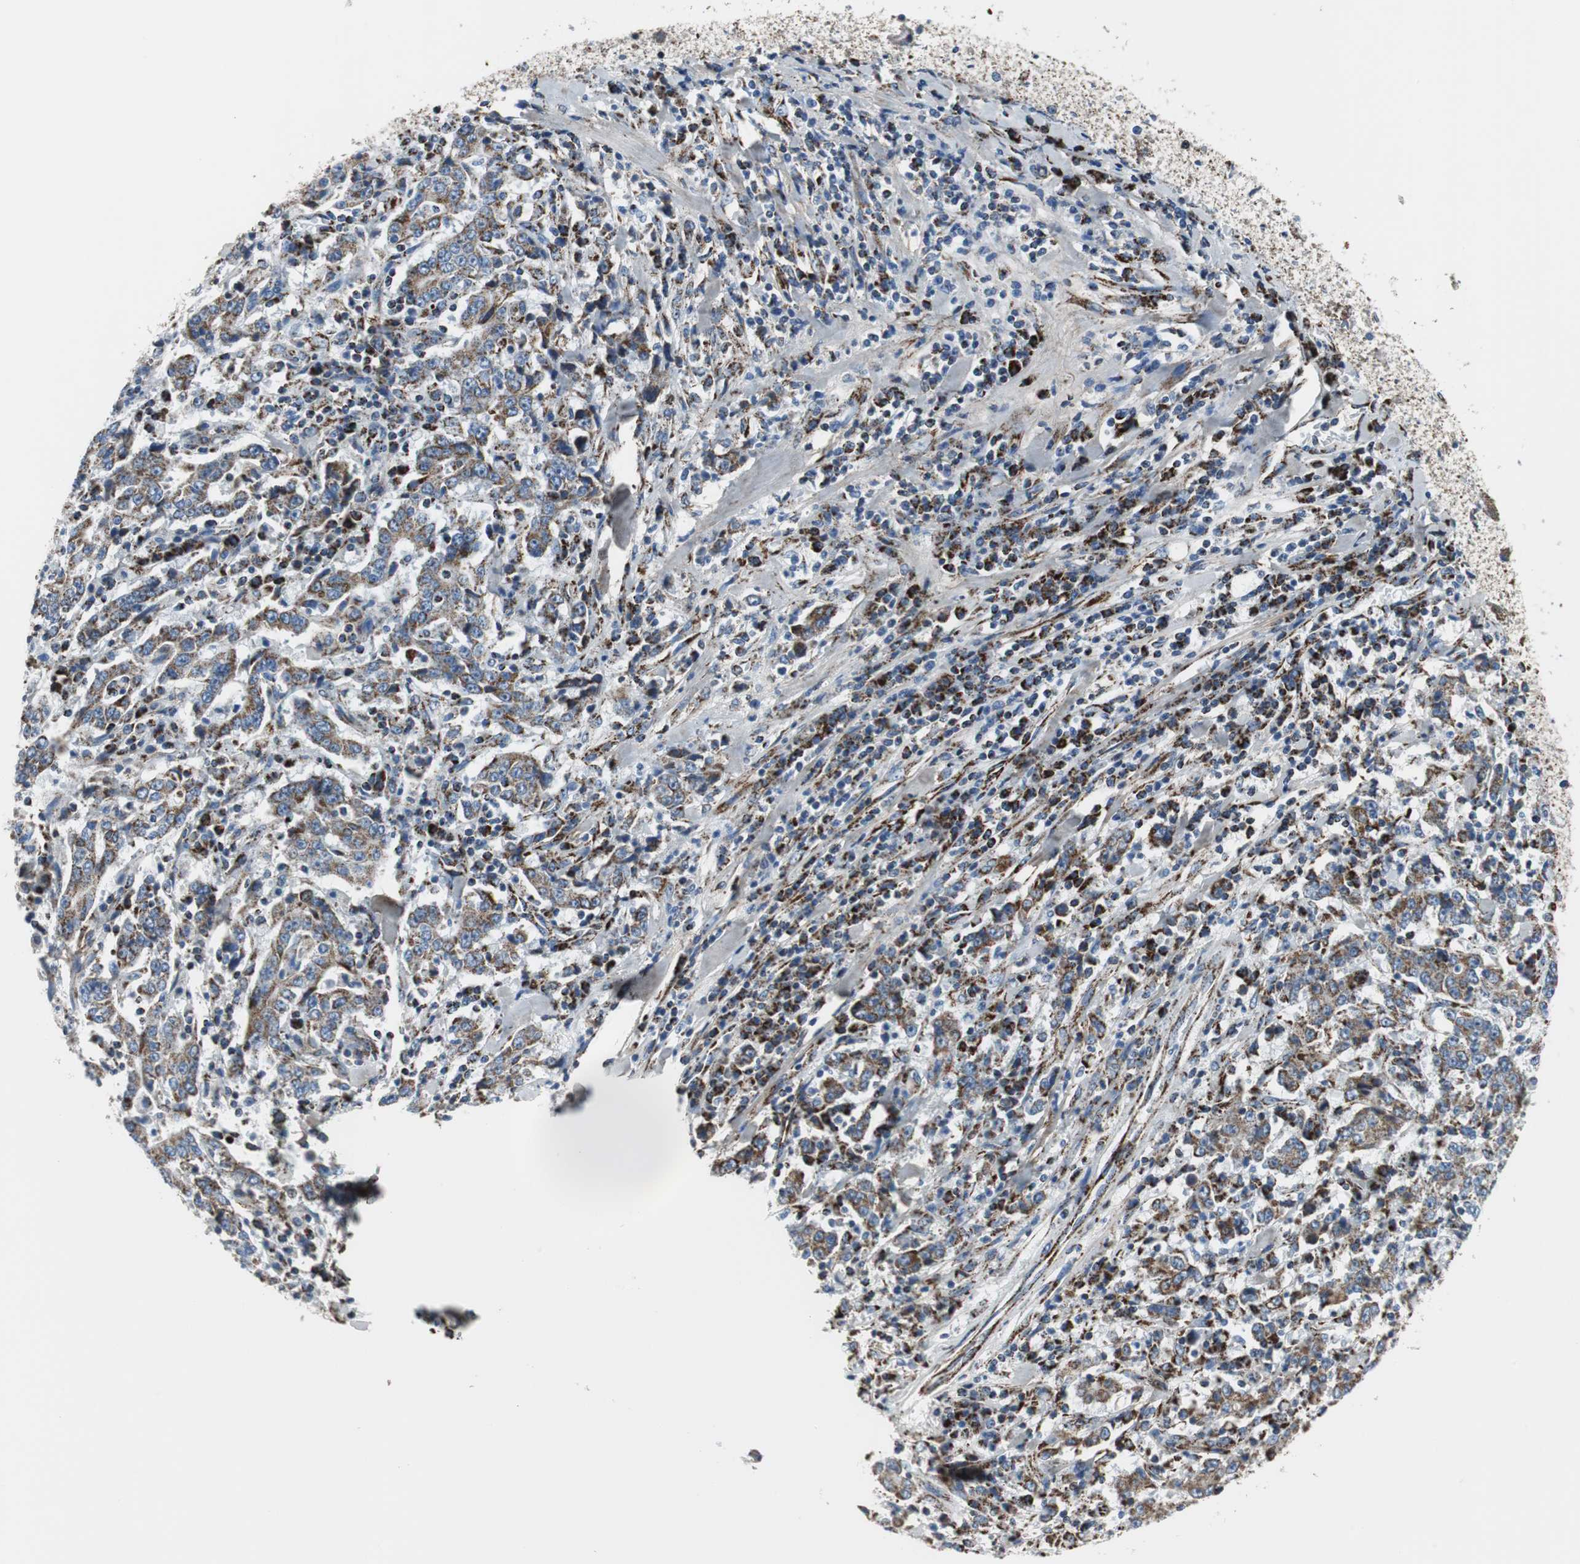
{"staining": {"intensity": "moderate", "quantity": ">75%", "location": "cytoplasmic/membranous"}, "tissue": "stomach cancer", "cell_type": "Tumor cells", "image_type": "cancer", "snomed": [{"axis": "morphology", "description": "Normal tissue, NOS"}, {"axis": "morphology", "description": "Adenocarcinoma, NOS"}, {"axis": "topography", "description": "Stomach, upper"}, {"axis": "topography", "description": "Stomach"}], "caption": "Moderate cytoplasmic/membranous expression is identified in approximately >75% of tumor cells in stomach cancer (adenocarcinoma).", "gene": "C1QTNF7", "patient": {"sex": "male", "age": 59}}